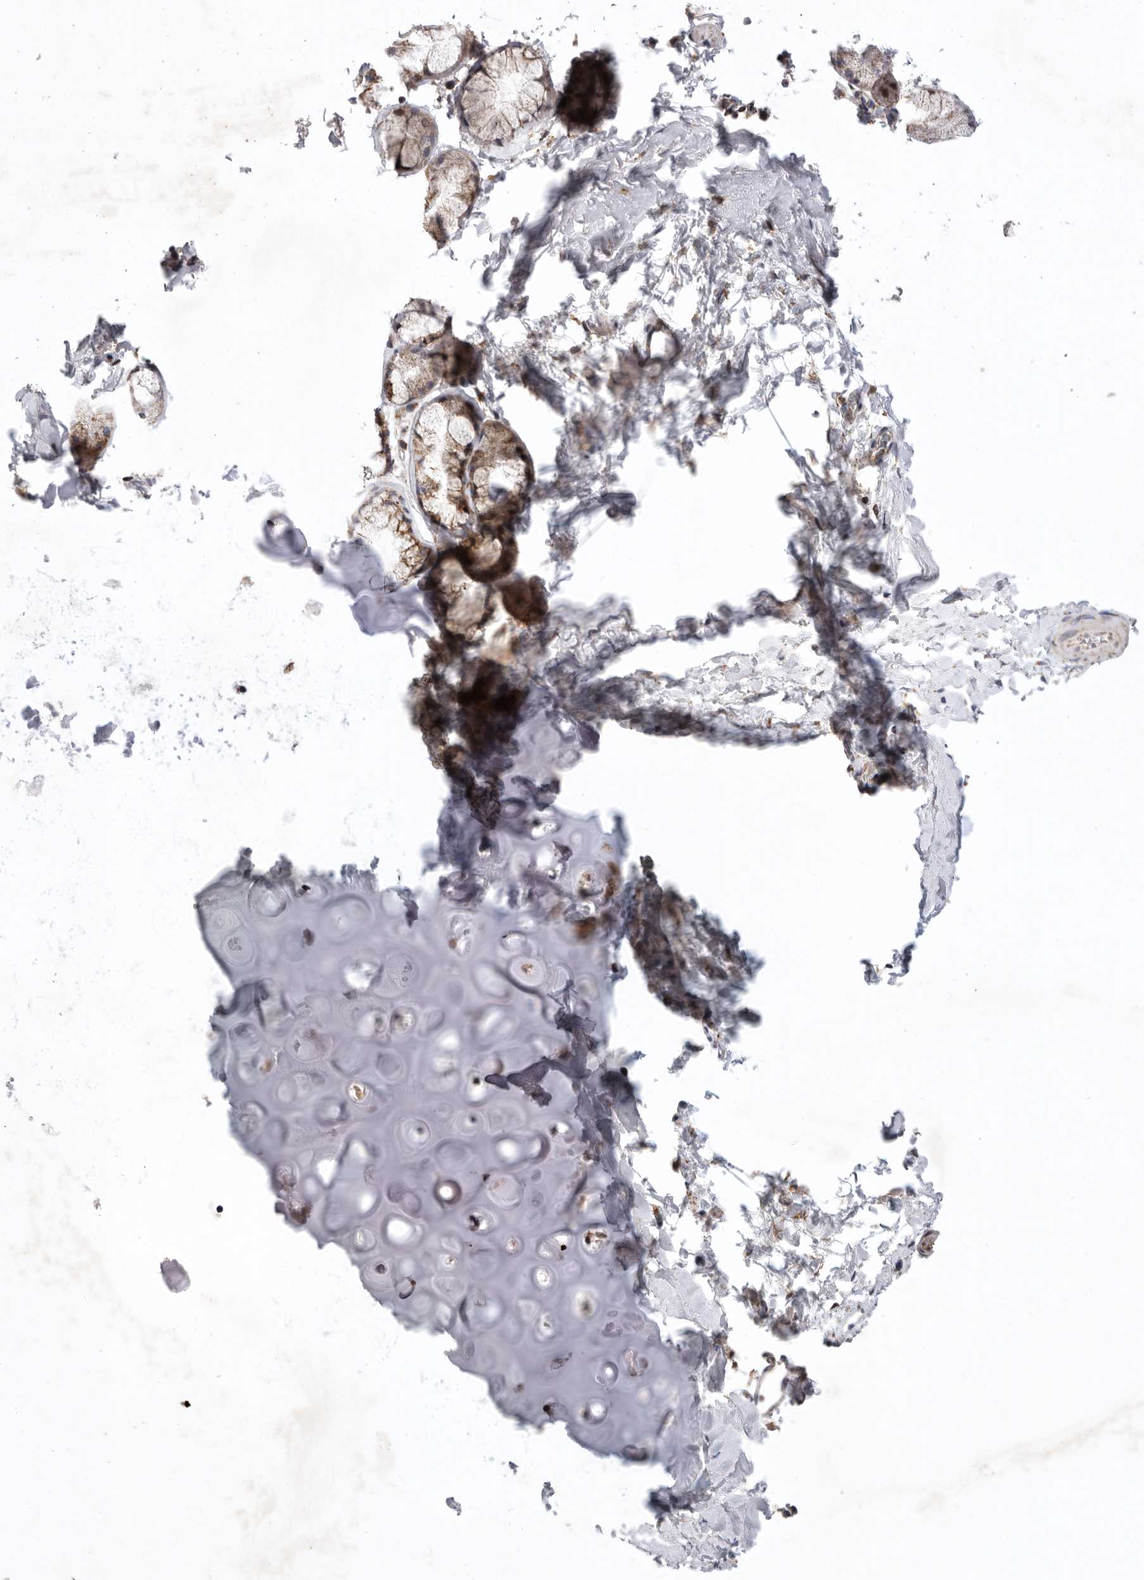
{"staining": {"intensity": "moderate", "quantity": ">75%", "location": "cytoplasmic/membranous"}, "tissue": "bronchus", "cell_type": "Respiratory epithelial cells", "image_type": "normal", "snomed": [{"axis": "morphology", "description": "Normal tissue, NOS"}, {"axis": "topography", "description": "Cartilage tissue"}, {"axis": "topography", "description": "Bronchus"}, {"axis": "topography", "description": "Lung"}], "caption": "Immunohistochemical staining of unremarkable human bronchus shows >75% levels of moderate cytoplasmic/membranous protein positivity in about >75% of respiratory epithelial cells. The protein is stained brown, and the nuclei are stained in blue (DAB (3,3'-diaminobenzidine) IHC with brightfield microscopy, high magnification).", "gene": "MPZL1", "patient": {"sex": "male", "age": 64}}